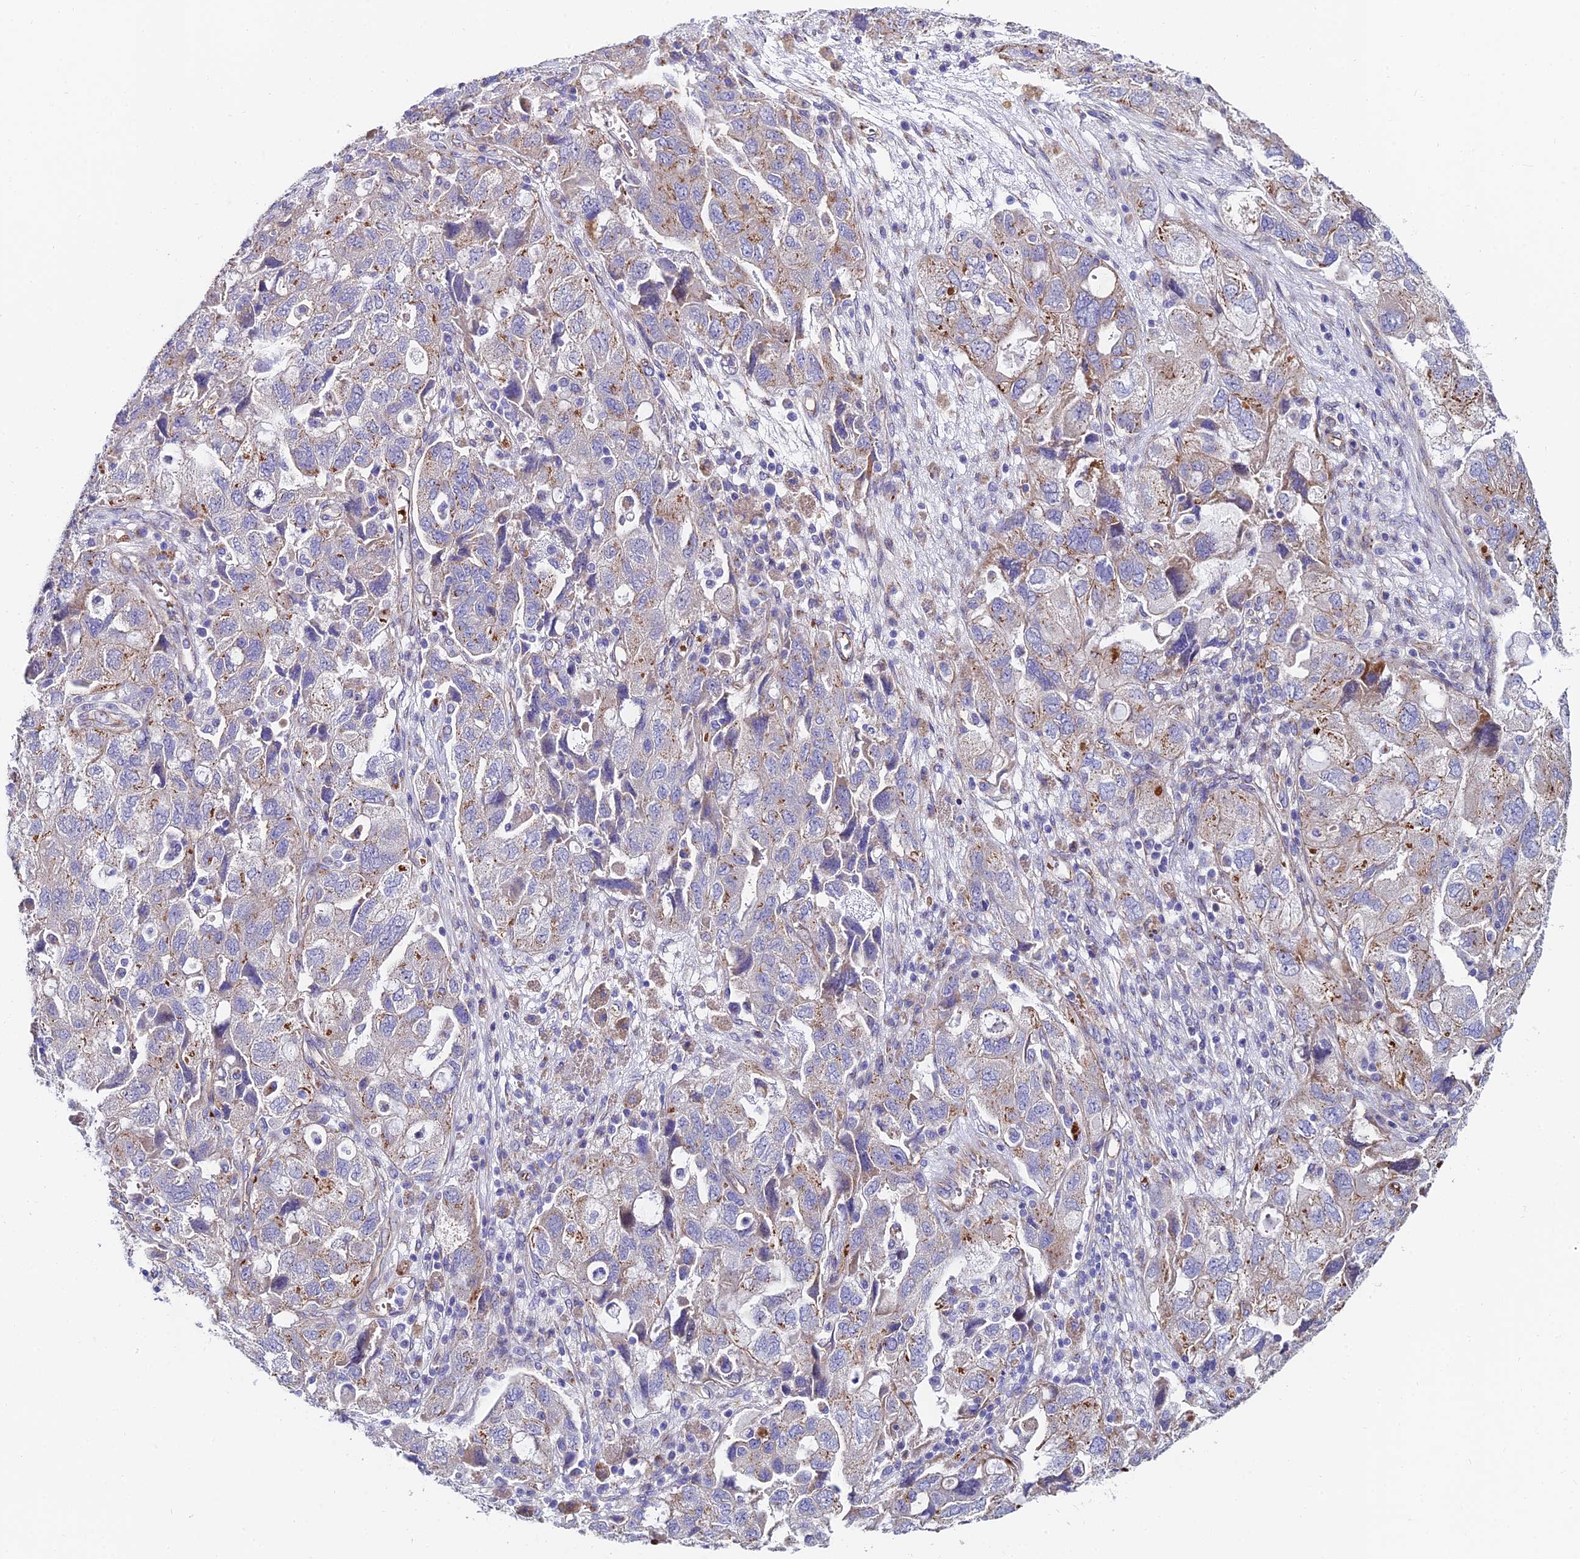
{"staining": {"intensity": "moderate", "quantity": "25%-75%", "location": "cytoplasmic/membranous"}, "tissue": "ovarian cancer", "cell_type": "Tumor cells", "image_type": "cancer", "snomed": [{"axis": "morphology", "description": "Carcinoma, NOS"}, {"axis": "morphology", "description": "Cystadenocarcinoma, serous, NOS"}, {"axis": "topography", "description": "Ovary"}], "caption": "Moderate cytoplasmic/membranous positivity for a protein is appreciated in about 25%-75% of tumor cells of carcinoma (ovarian) using immunohistochemistry.", "gene": "ADGRF3", "patient": {"sex": "female", "age": 69}}